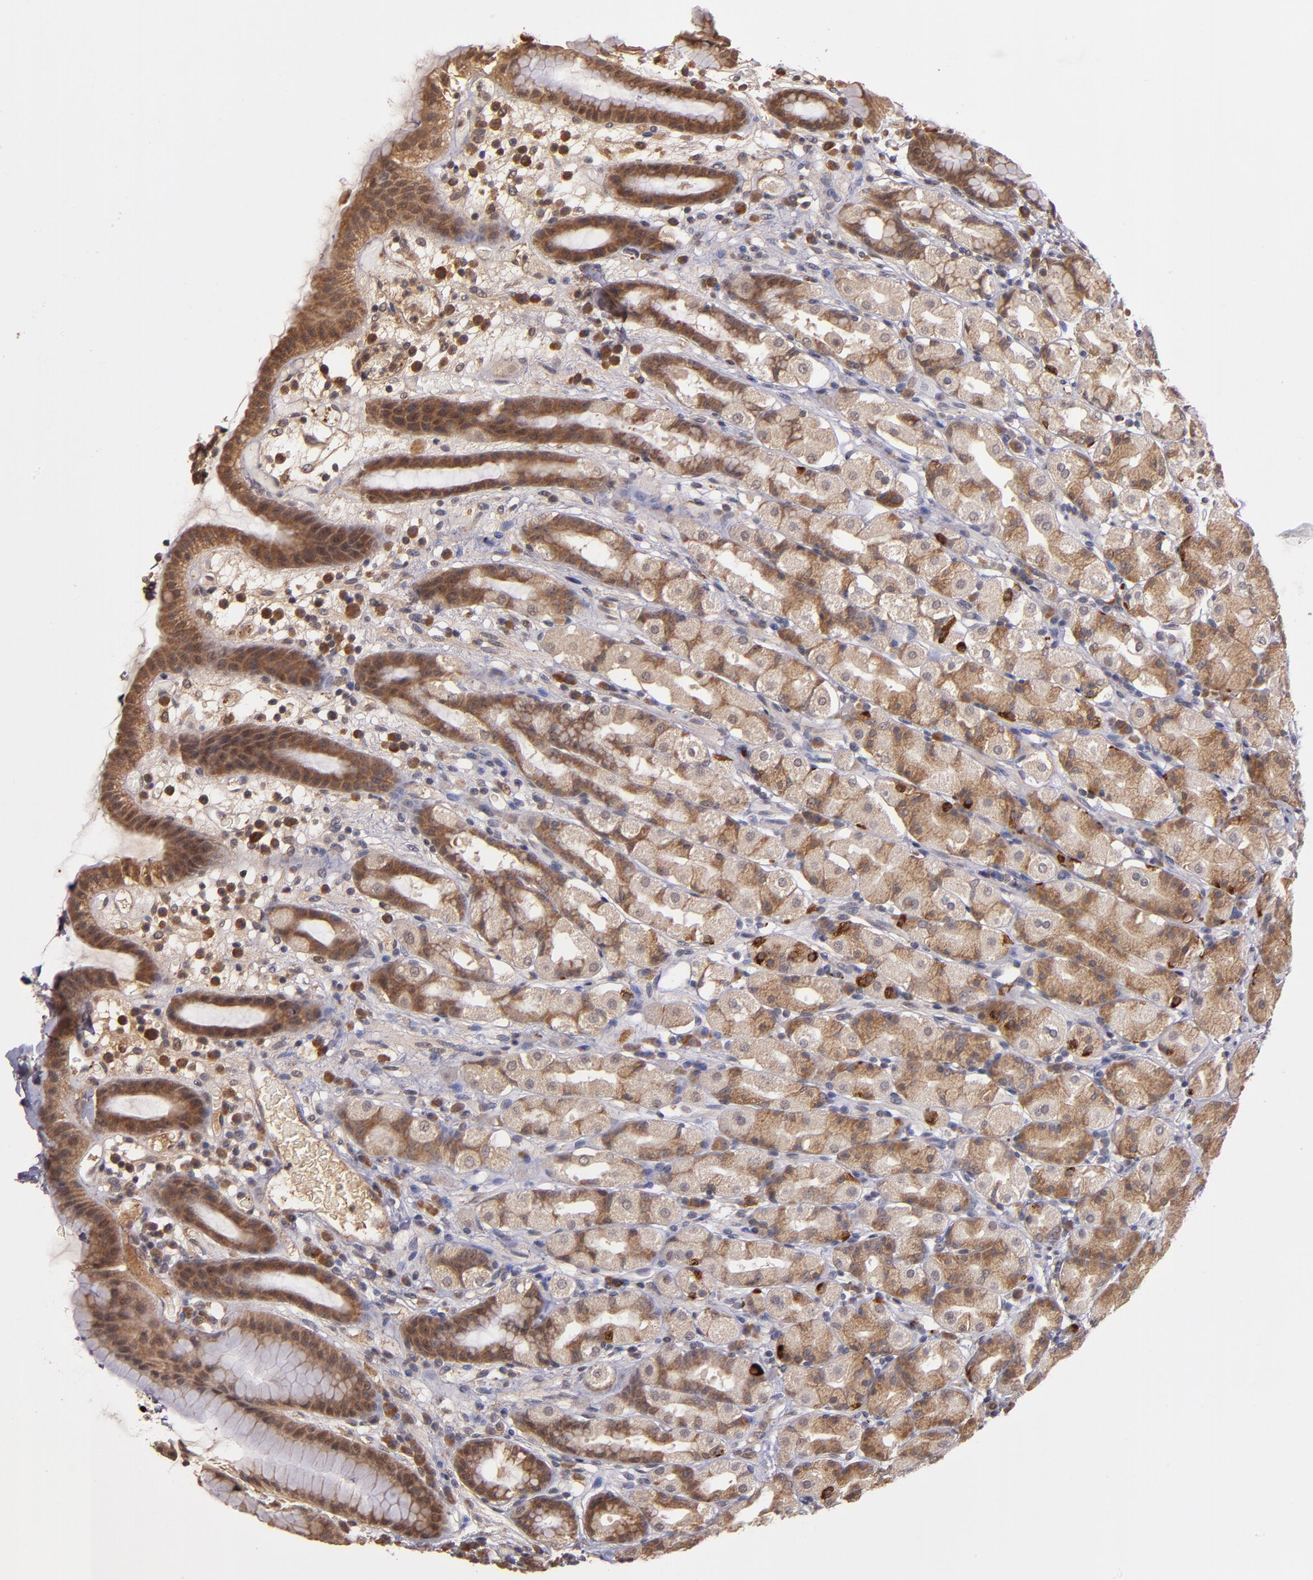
{"staining": {"intensity": "strong", "quantity": ">75%", "location": "cytoplasmic/membranous"}, "tissue": "stomach", "cell_type": "Glandular cells", "image_type": "normal", "snomed": [{"axis": "morphology", "description": "Normal tissue, NOS"}, {"axis": "topography", "description": "Stomach, upper"}], "caption": "A brown stain labels strong cytoplasmic/membranous expression of a protein in glandular cells of unremarkable stomach.", "gene": "RIOK3", "patient": {"sex": "male", "age": 68}}